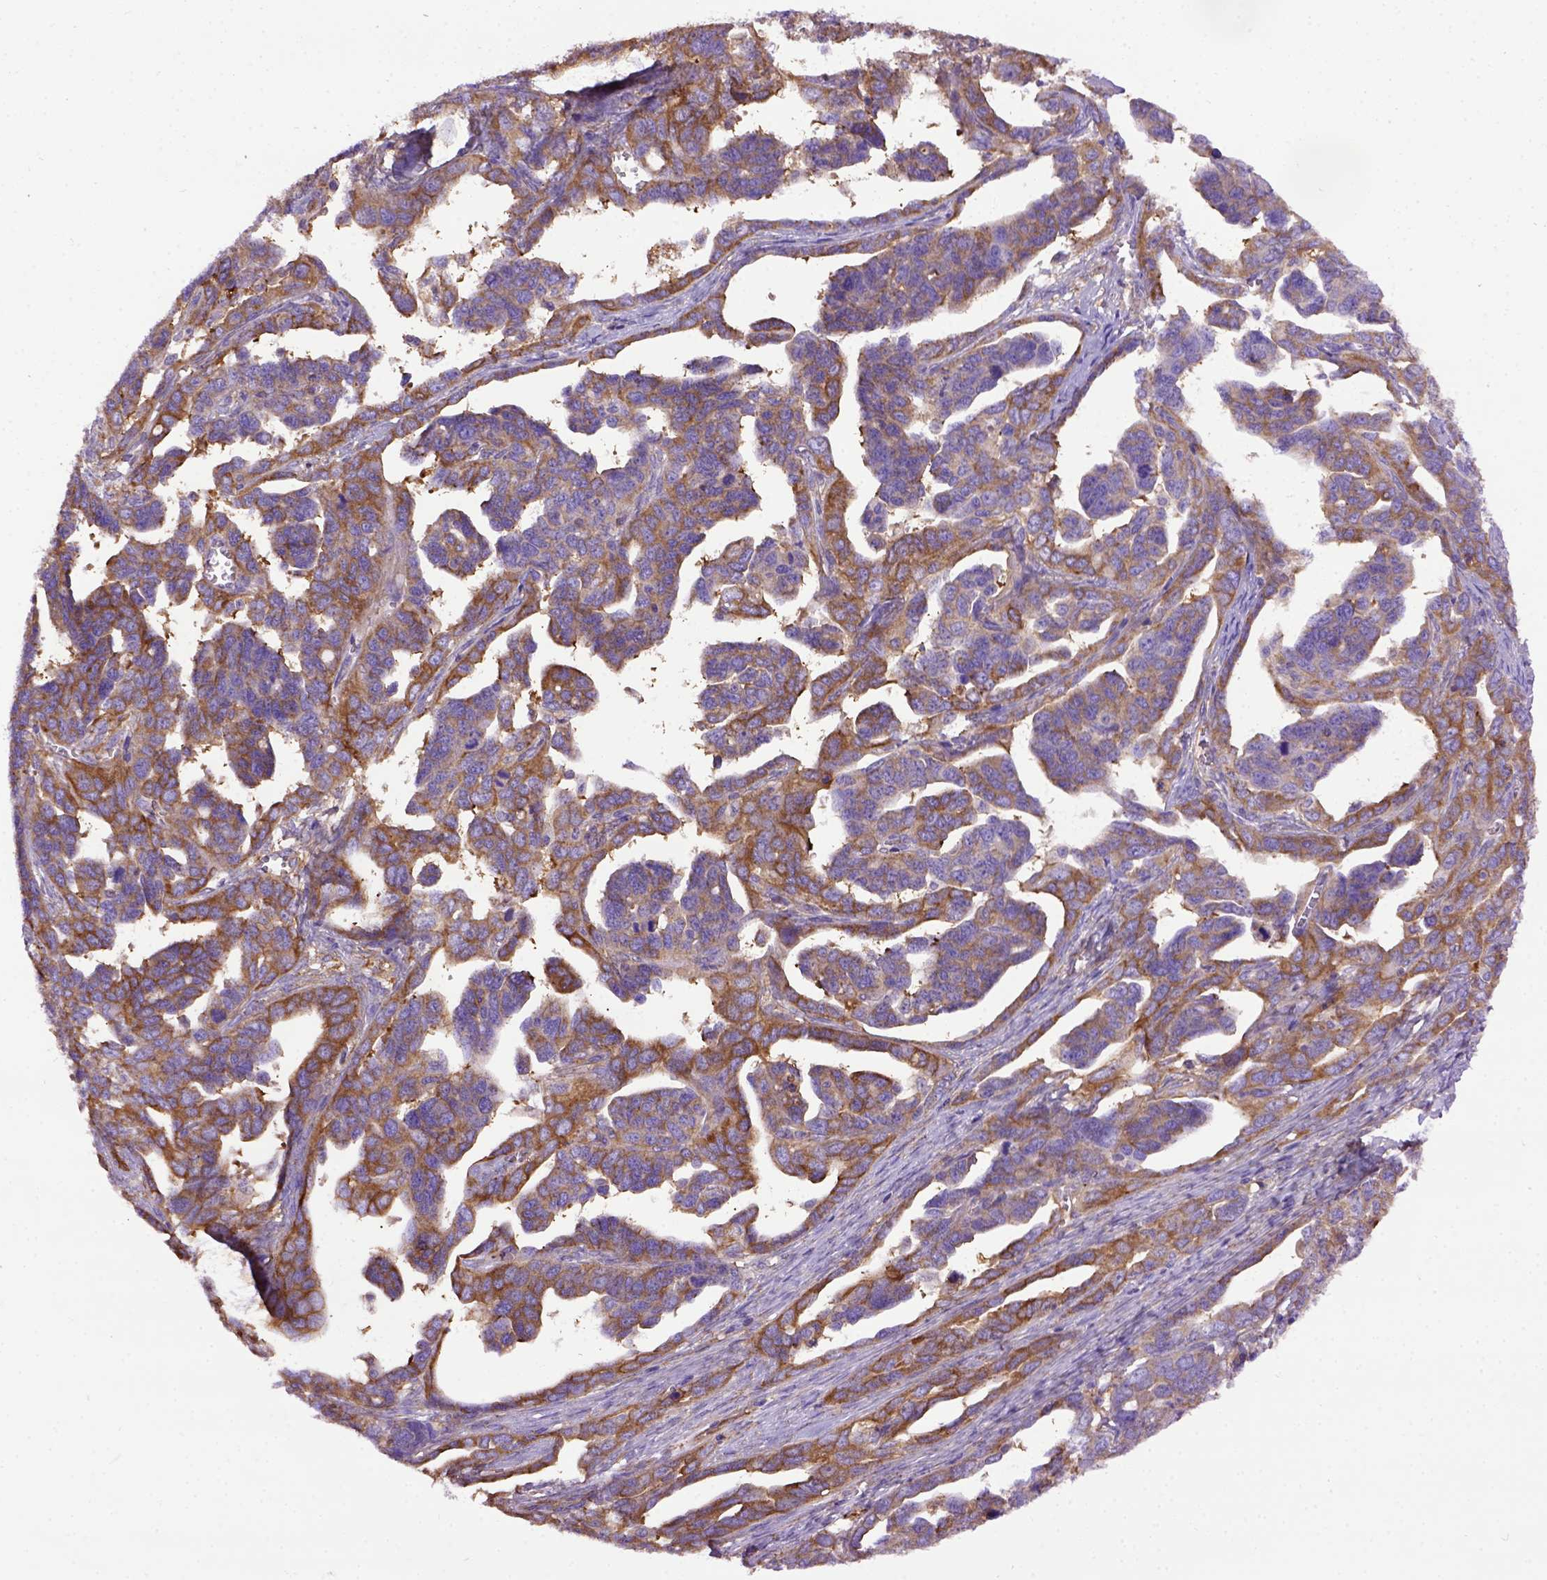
{"staining": {"intensity": "moderate", "quantity": "25%-75%", "location": "cytoplasmic/membranous"}, "tissue": "ovarian cancer", "cell_type": "Tumor cells", "image_type": "cancer", "snomed": [{"axis": "morphology", "description": "Cystadenocarcinoma, serous, NOS"}, {"axis": "topography", "description": "Ovary"}], "caption": "DAB immunohistochemical staining of ovarian cancer (serous cystadenocarcinoma) reveals moderate cytoplasmic/membranous protein positivity in about 25%-75% of tumor cells.", "gene": "MVP", "patient": {"sex": "female", "age": 69}}